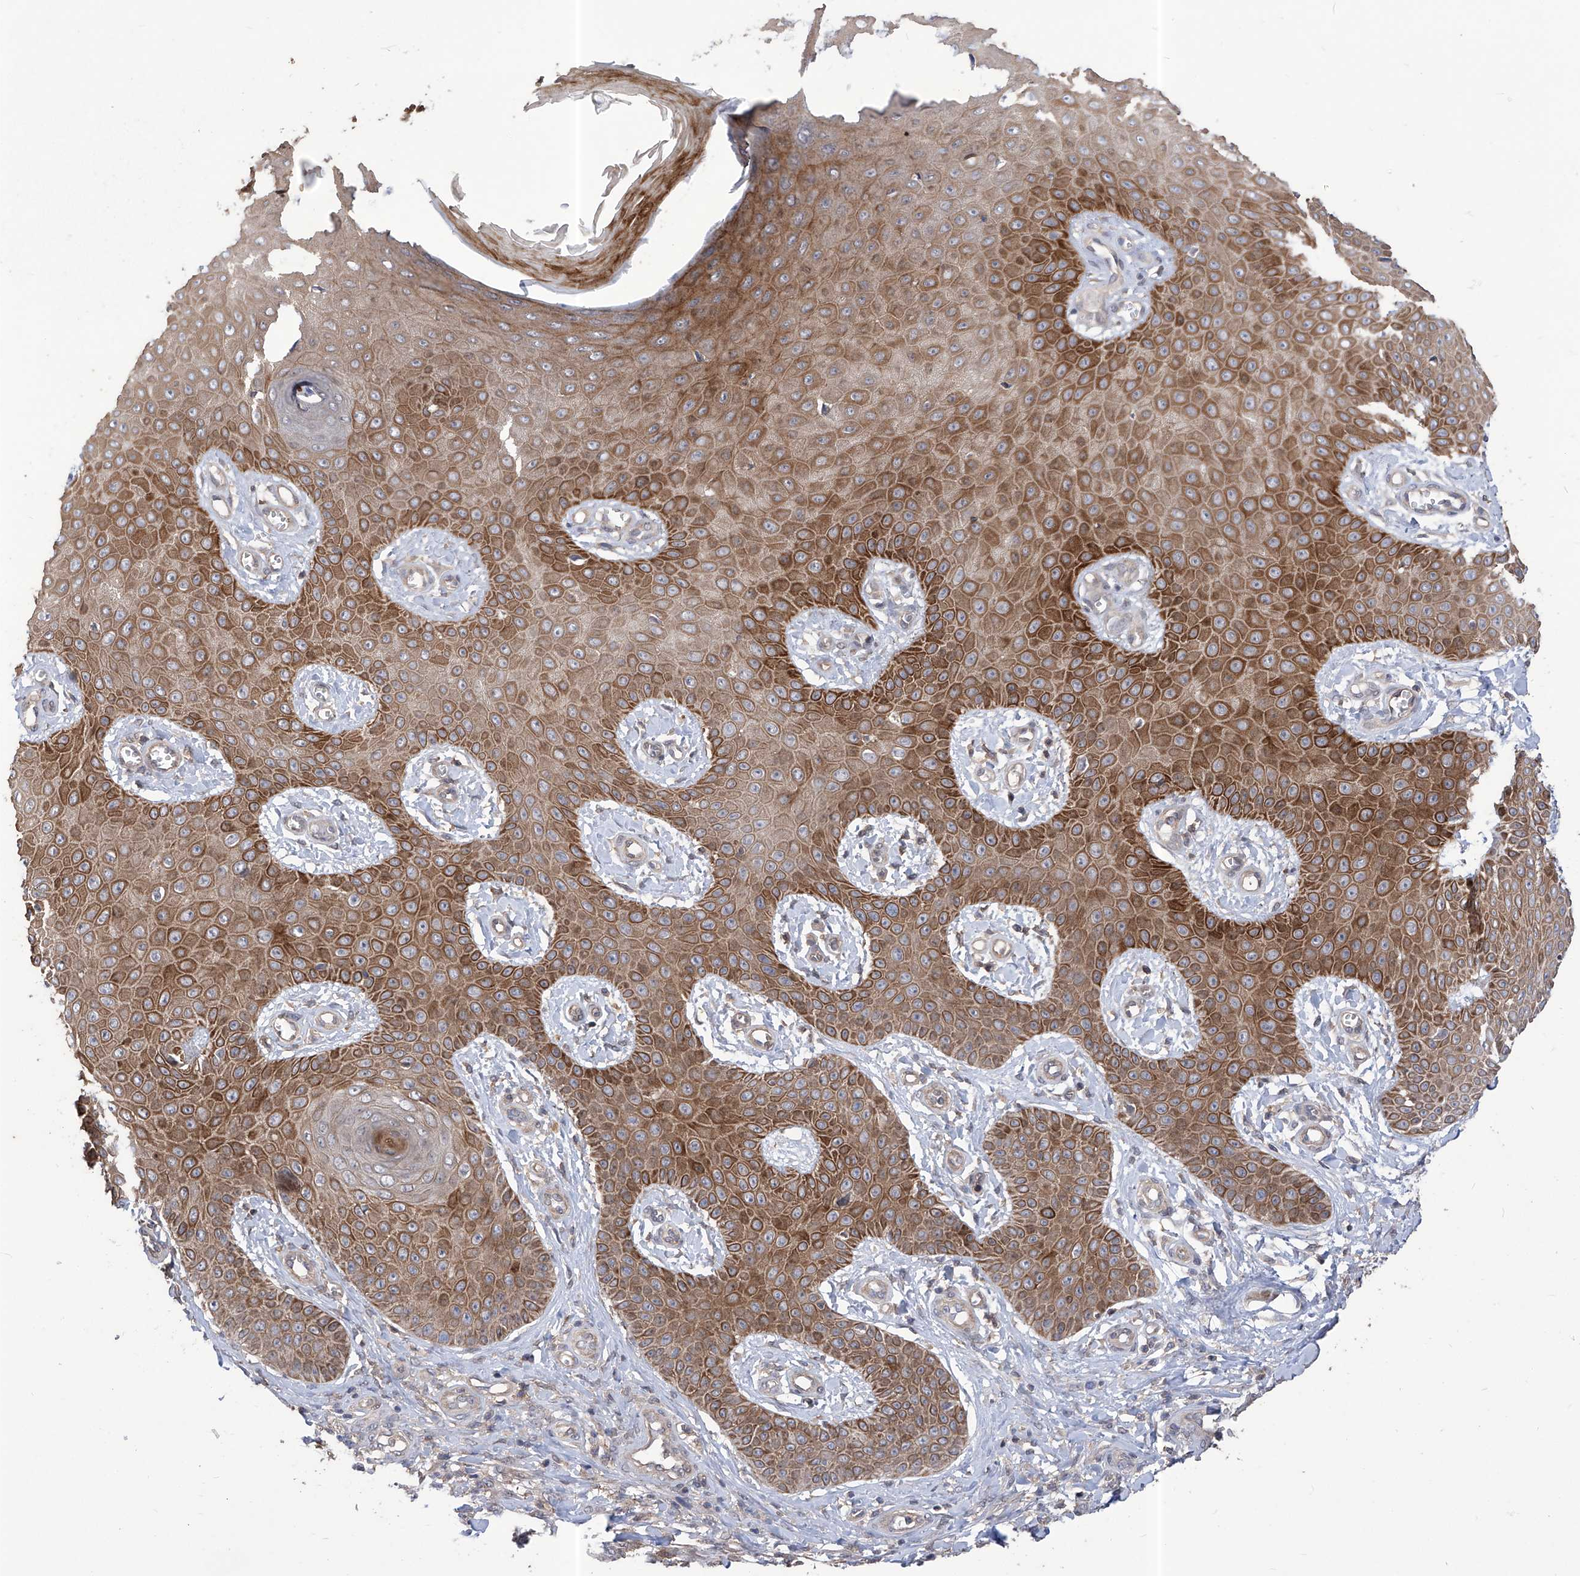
{"staining": {"intensity": "moderate", "quantity": ">75%", "location": "cytoplasmic/membranous"}, "tissue": "skin cancer", "cell_type": "Tumor cells", "image_type": "cancer", "snomed": [{"axis": "morphology", "description": "Squamous cell carcinoma, NOS"}, {"axis": "topography", "description": "Skin"}], "caption": "There is medium levels of moderate cytoplasmic/membranous expression in tumor cells of squamous cell carcinoma (skin), as demonstrated by immunohistochemical staining (brown color).", "gene": "KIFC2", "patient": {"sex": "male", "age": 74}}